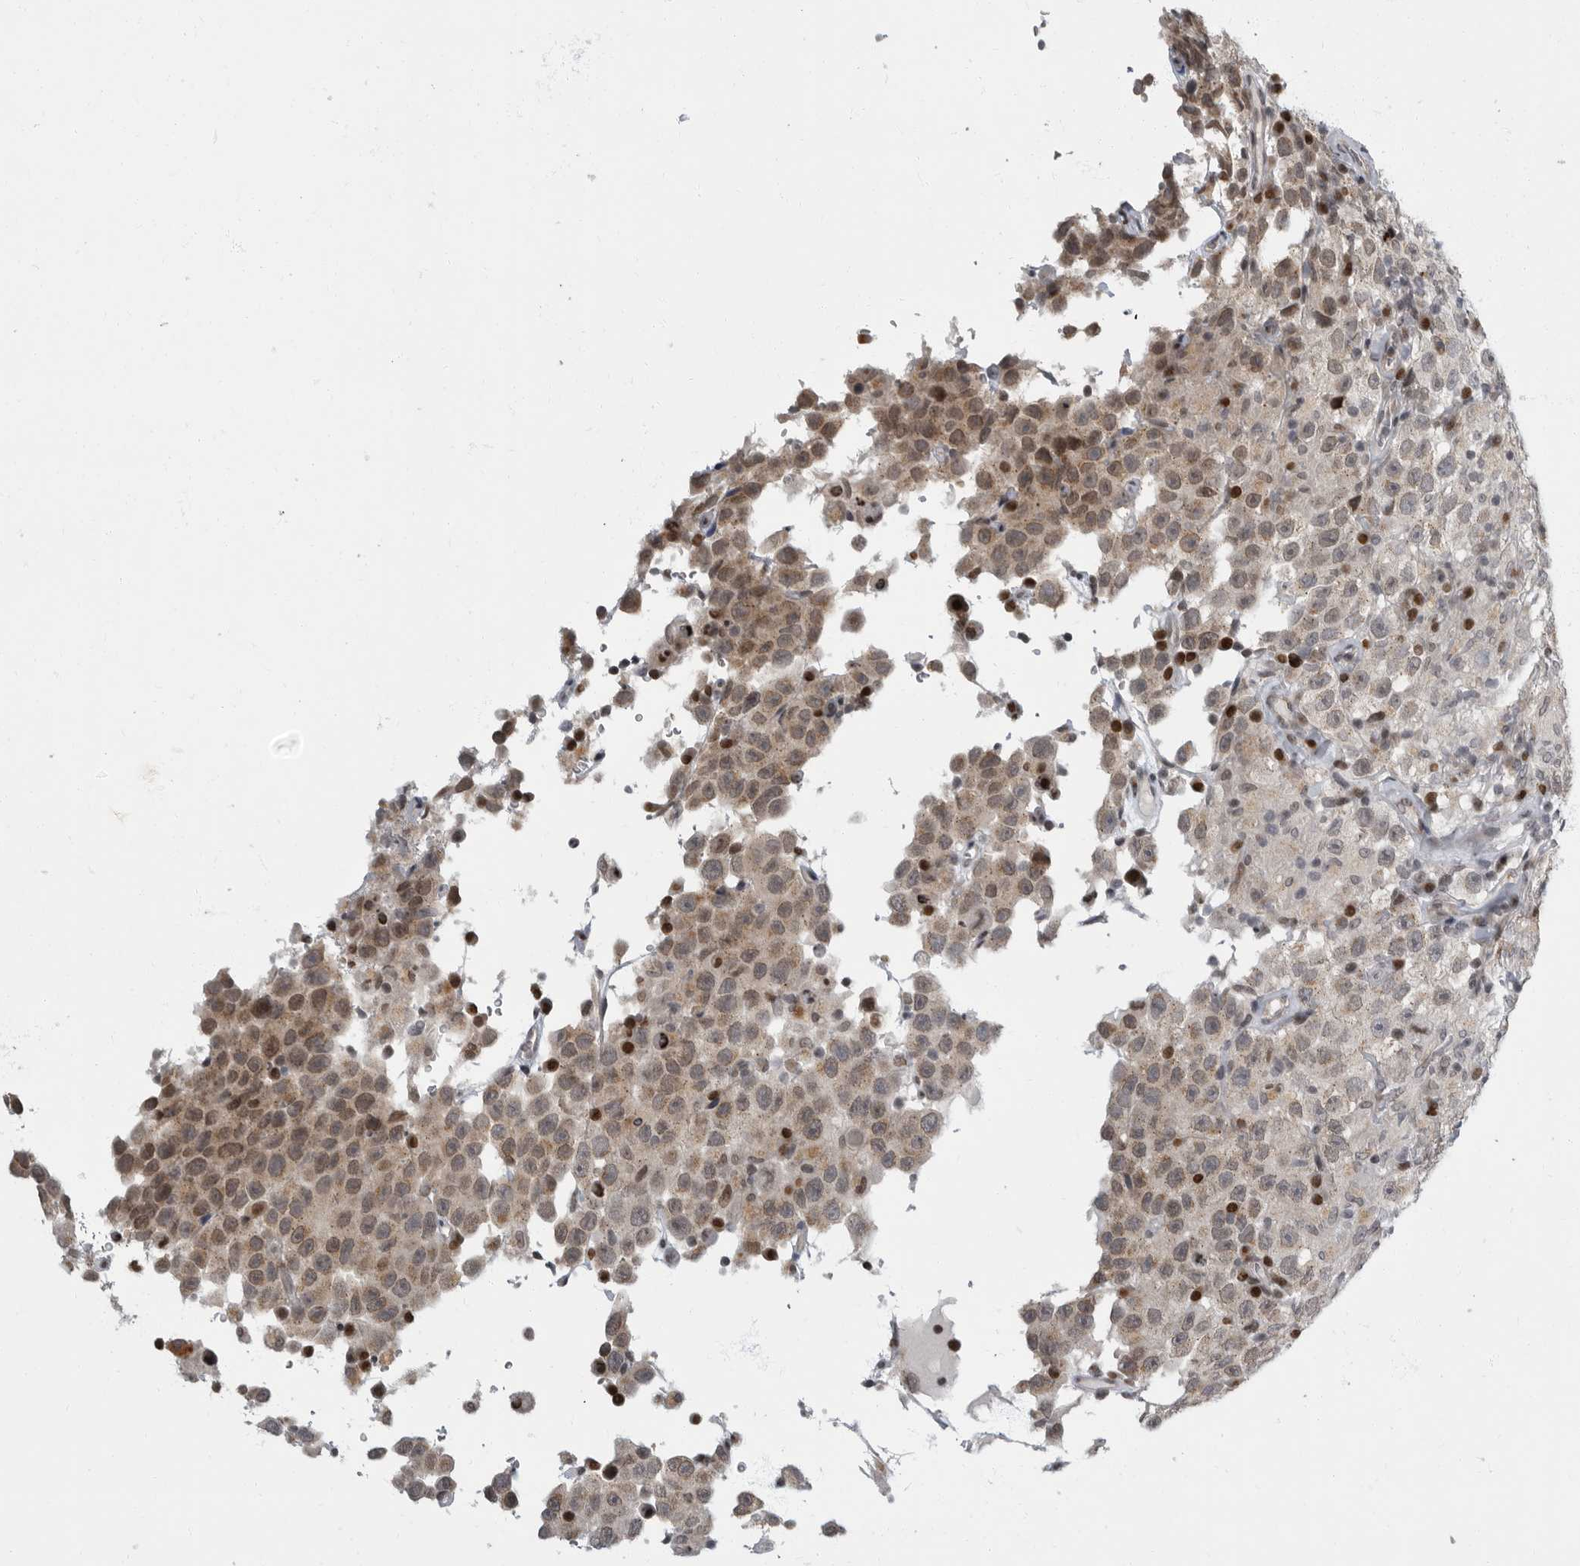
{"staining": {"intensity": "weak", "quantity": "25%-75%", "location": "cytoplasmic/membranous"}, "tissue": "testis cancer", "cell_type": "Tumor cells", "image_type": "cancer", "snomed": [{"axis": "morphology", "description": "Seminoma, NOS"}, {"axis": "topography", "description": "Testis"}], "caption": "The micrograph exhibits staining of testis seminoma, revealing weak cytoplasmic/membranous protein staining (brown color) within tumor cells. (brown staining indicates protein expression, while blue staining denotes nuclei).", "gene": "EVI5", "patient": {"sex": "male", "age": 41}}